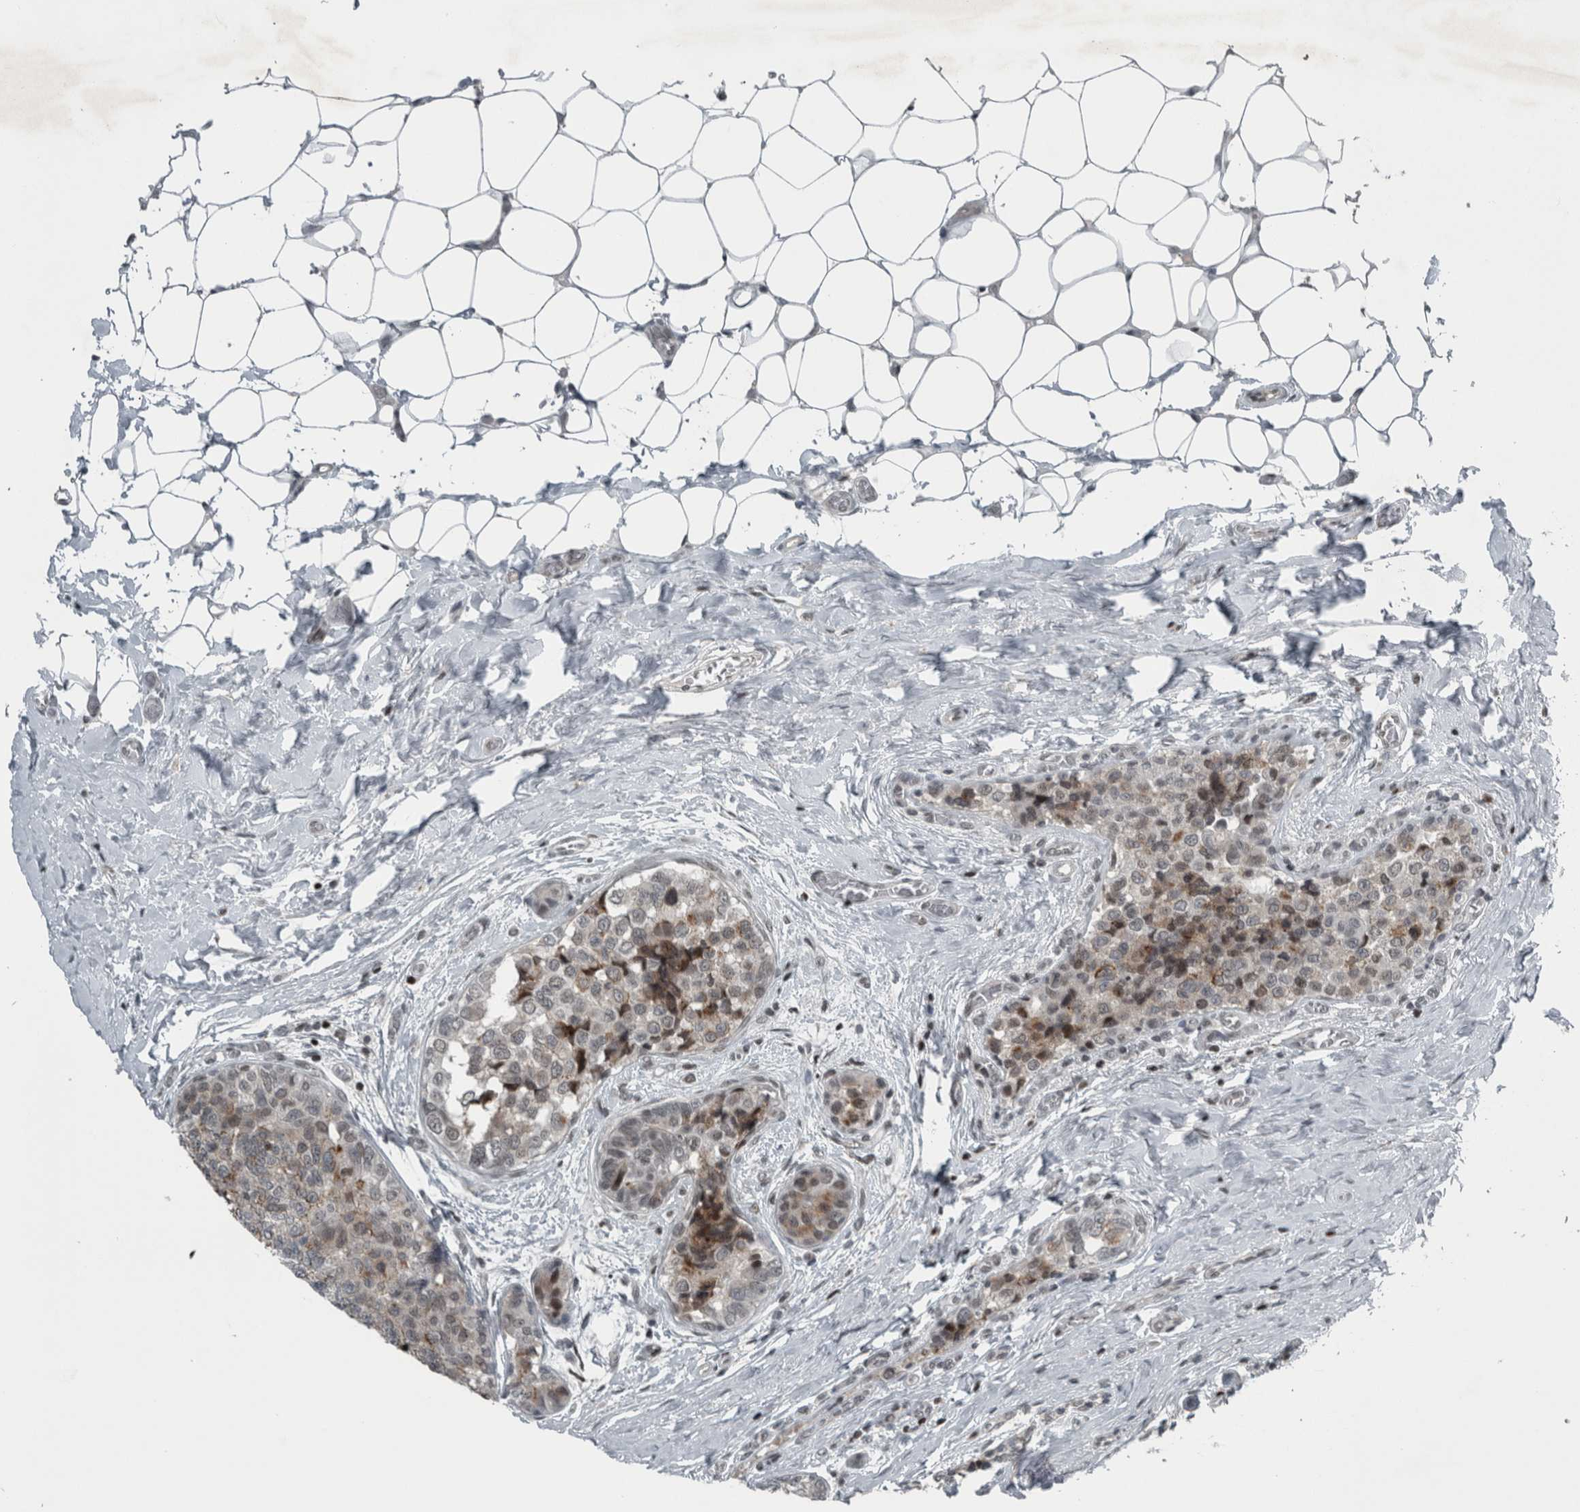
{"staining": {"intensity": "moderate", "quantity": "<25%", "location": "cytoplasmic/membranous,nuclear"}, "tissue": "breast cancer", "cell_type": "Tumor cells", "image_type": "cancer", "snomed": [{"axis": "morphology", "description": "Normal tissue, NOS"}, {"axis": "morphology", "description": "Duct carcinoma"}, {"axis": "topography", "description": "Breast"}], "caption": "A brown stain highlights moderate cytoplasmic/membranous and nuclear expression of a protein in infiltrating ductal carcinoma (breast) tumor cells. Immunohistochemistry stains the protein of interest in brown and the nuclei are stained blue.", "gene": "UNC50", "patient": {"sex": "female", "age": 43}}